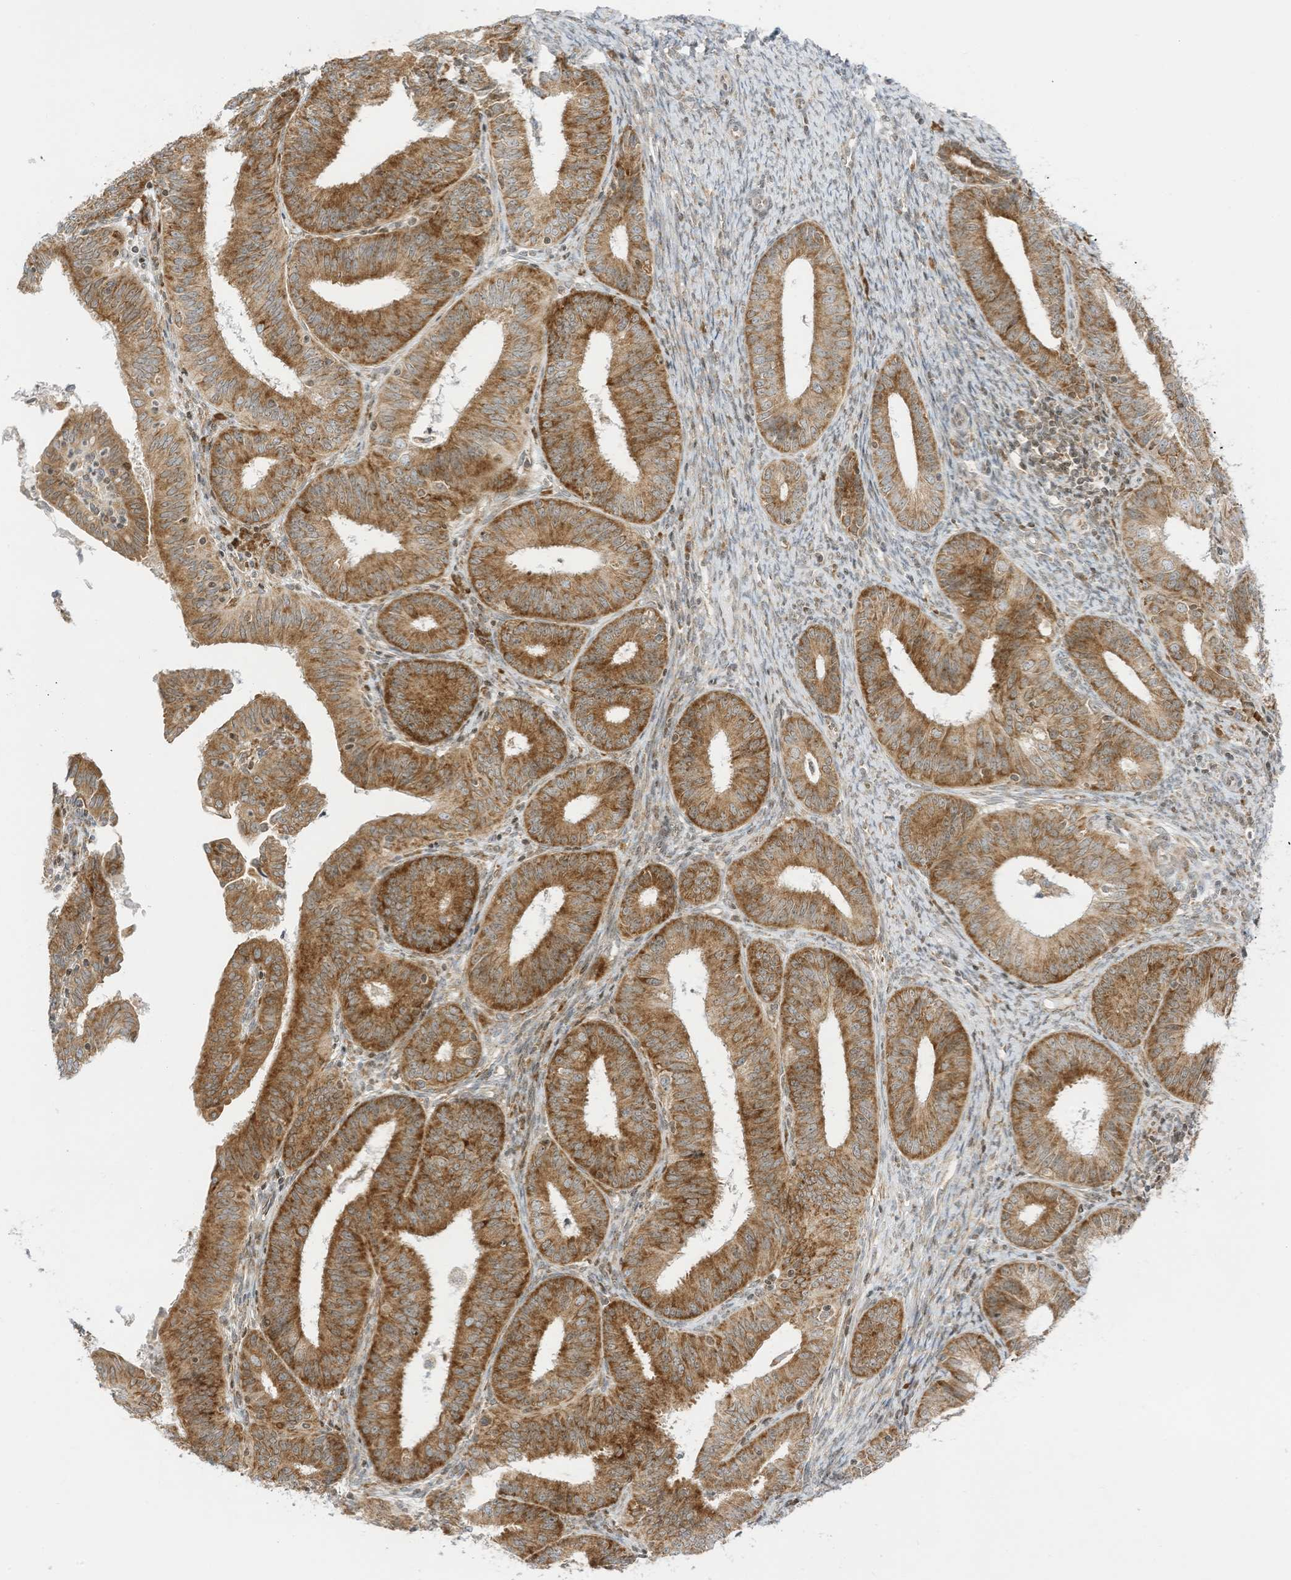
{"staining": {"intensity": "moderate", "quantity": ">75%", "location": "cytoplasmic/membranous"}, "tissue": "endometrial cancer", "cell_type": "Tumor cells", "image_type": "cancer", "snomed": [{"axis": "morphology", "description": "Adenocarcinoma, NOS"}, {"axis": "topography", "description": "Endometrium"}], "caption": "Endometrial adenocarcinoma stained with a brown dye demonstrates moderate cytoplasmic/membranous positive staining in about >75% of tumor cells.", "gene": "EDF1", "patient": {"sex": "female", "age": 51}}